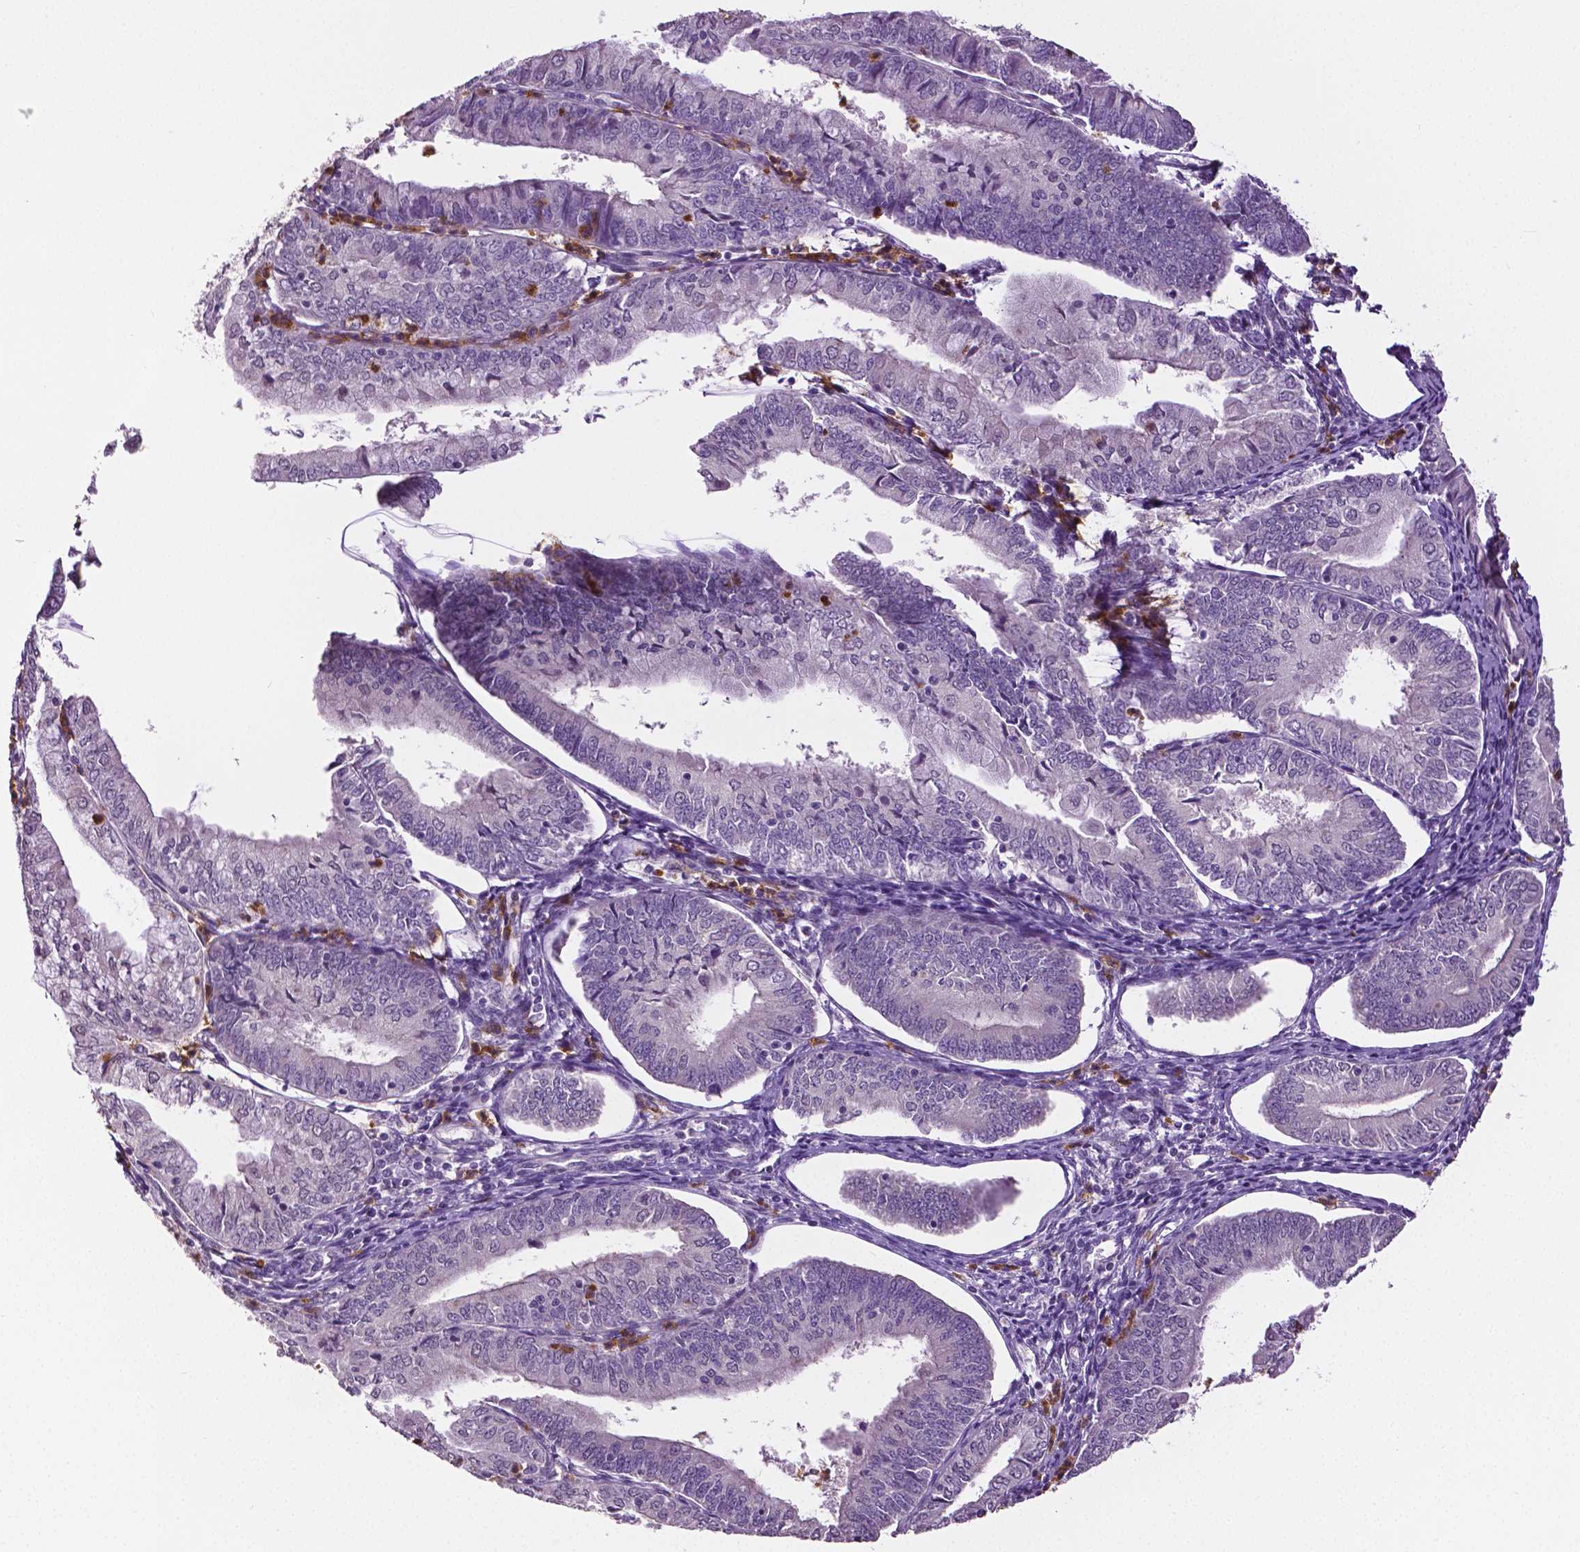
{"staining": {"intensity": "negative", "quantity": "none", "location": "none"}, "tissue": "endometrial cancer", "cell_type": "Tumor cells", "image_type": "cancer", "snomed": [{"axis": "morphology", "description": "Adenocarcinoma, NOS"}, {"axis": "topography", "description": "Endometrium"}], "caption": "DAB immunohistochemical staining of endometrial cancer displays no significant positivity in tumor cells.", "gene": "PTPN5", "patient": {"sex": "female", "age": 55}}